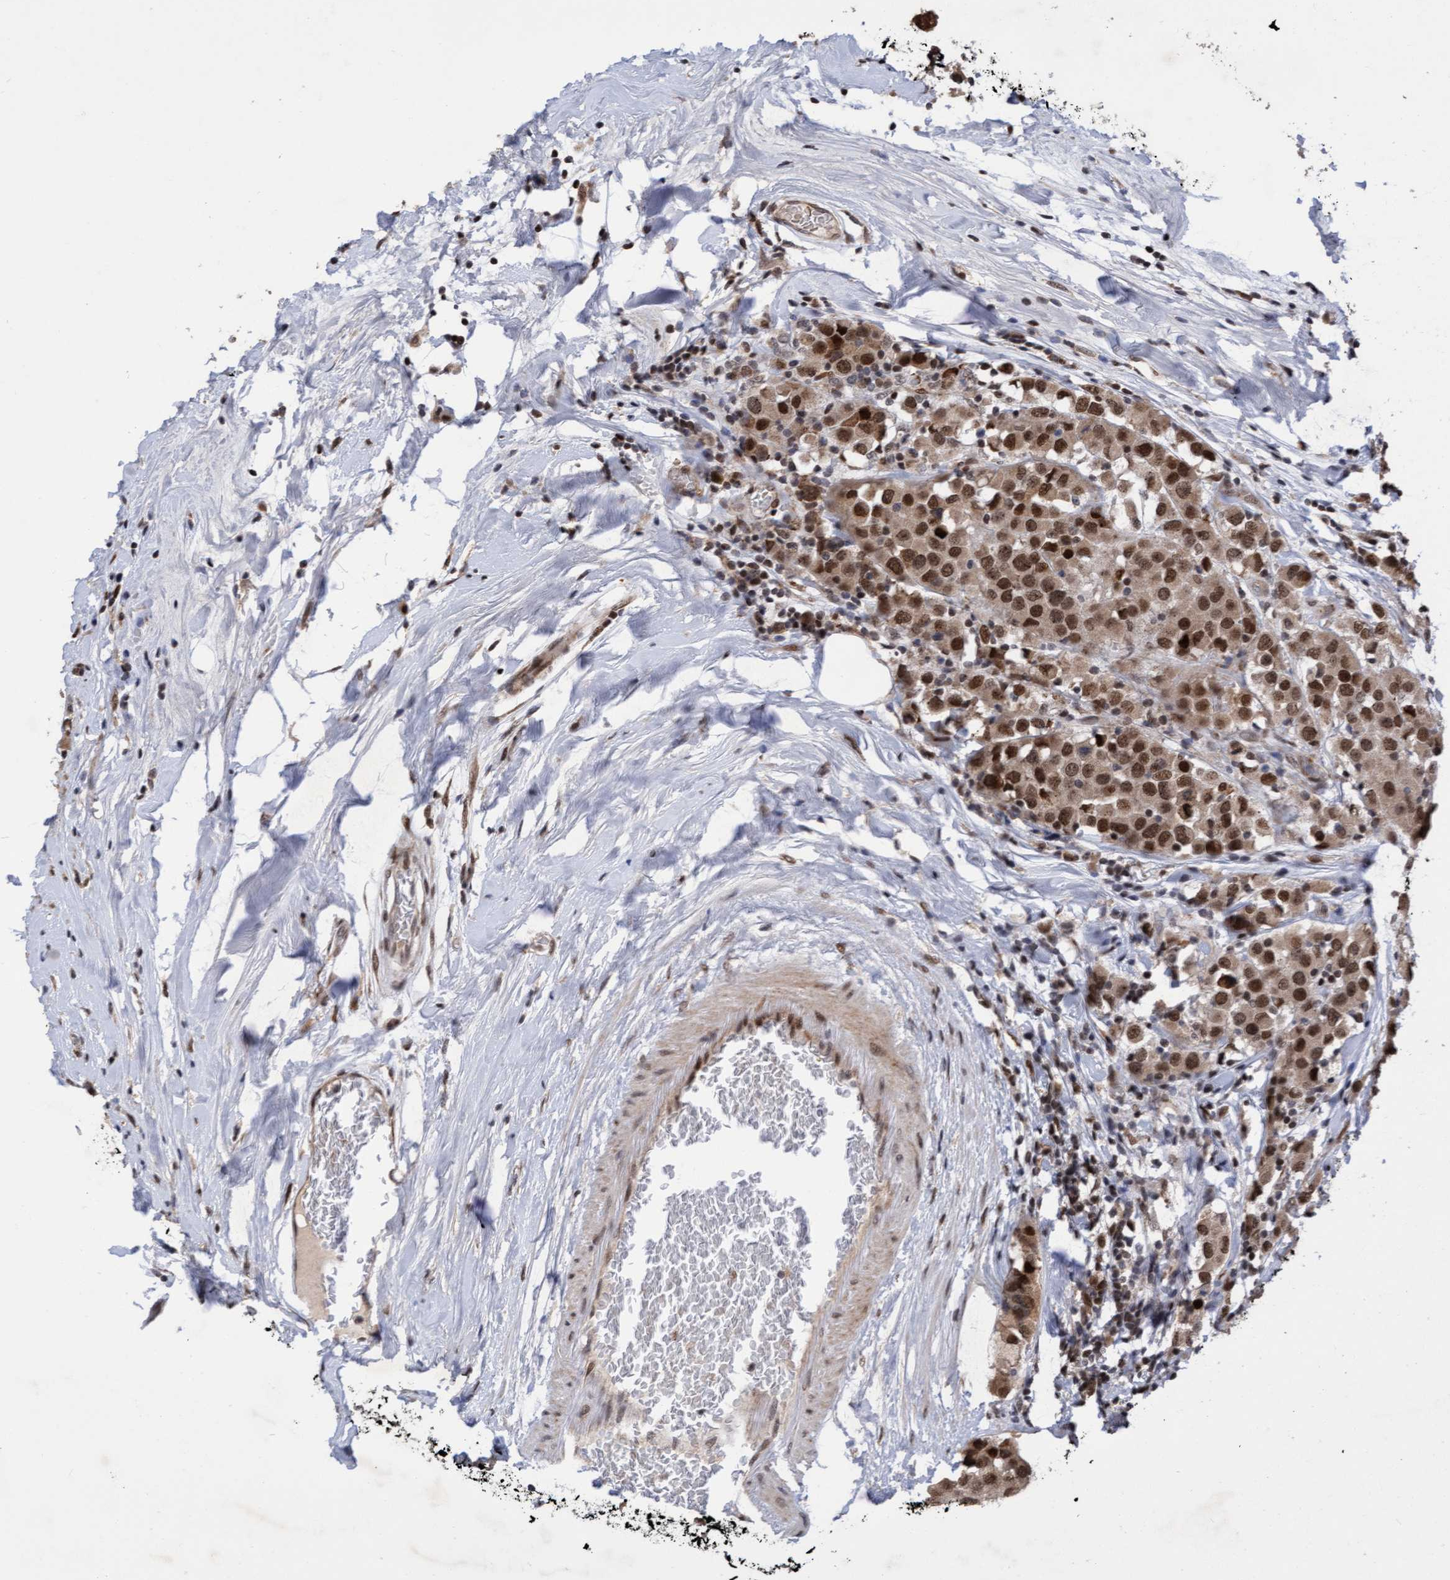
{"staining": {"intensity": "strong", "quantity": ">75%", "location": "cytoplasmic/membranous,nuclear"}, "tissue": "breast cancer", "cell_type": "Tumor cells", "image_type": "cancer", "snomed": [{"axis": "morphology", "description": "Duct carcinoma"}, {"axis": "topography", "description": "Breast"}], "caption": "Immunohistochemistry micrograph of breast cancer (invasive ductal carcinoma) stained for a protein (brown), which exhibits high levels of strong cytoplasmic/membranous and nuclear positivity in approximately >75% of tumor cells.", "gene": "TANC2", "patient": {"sex": "female", "age": 61}}